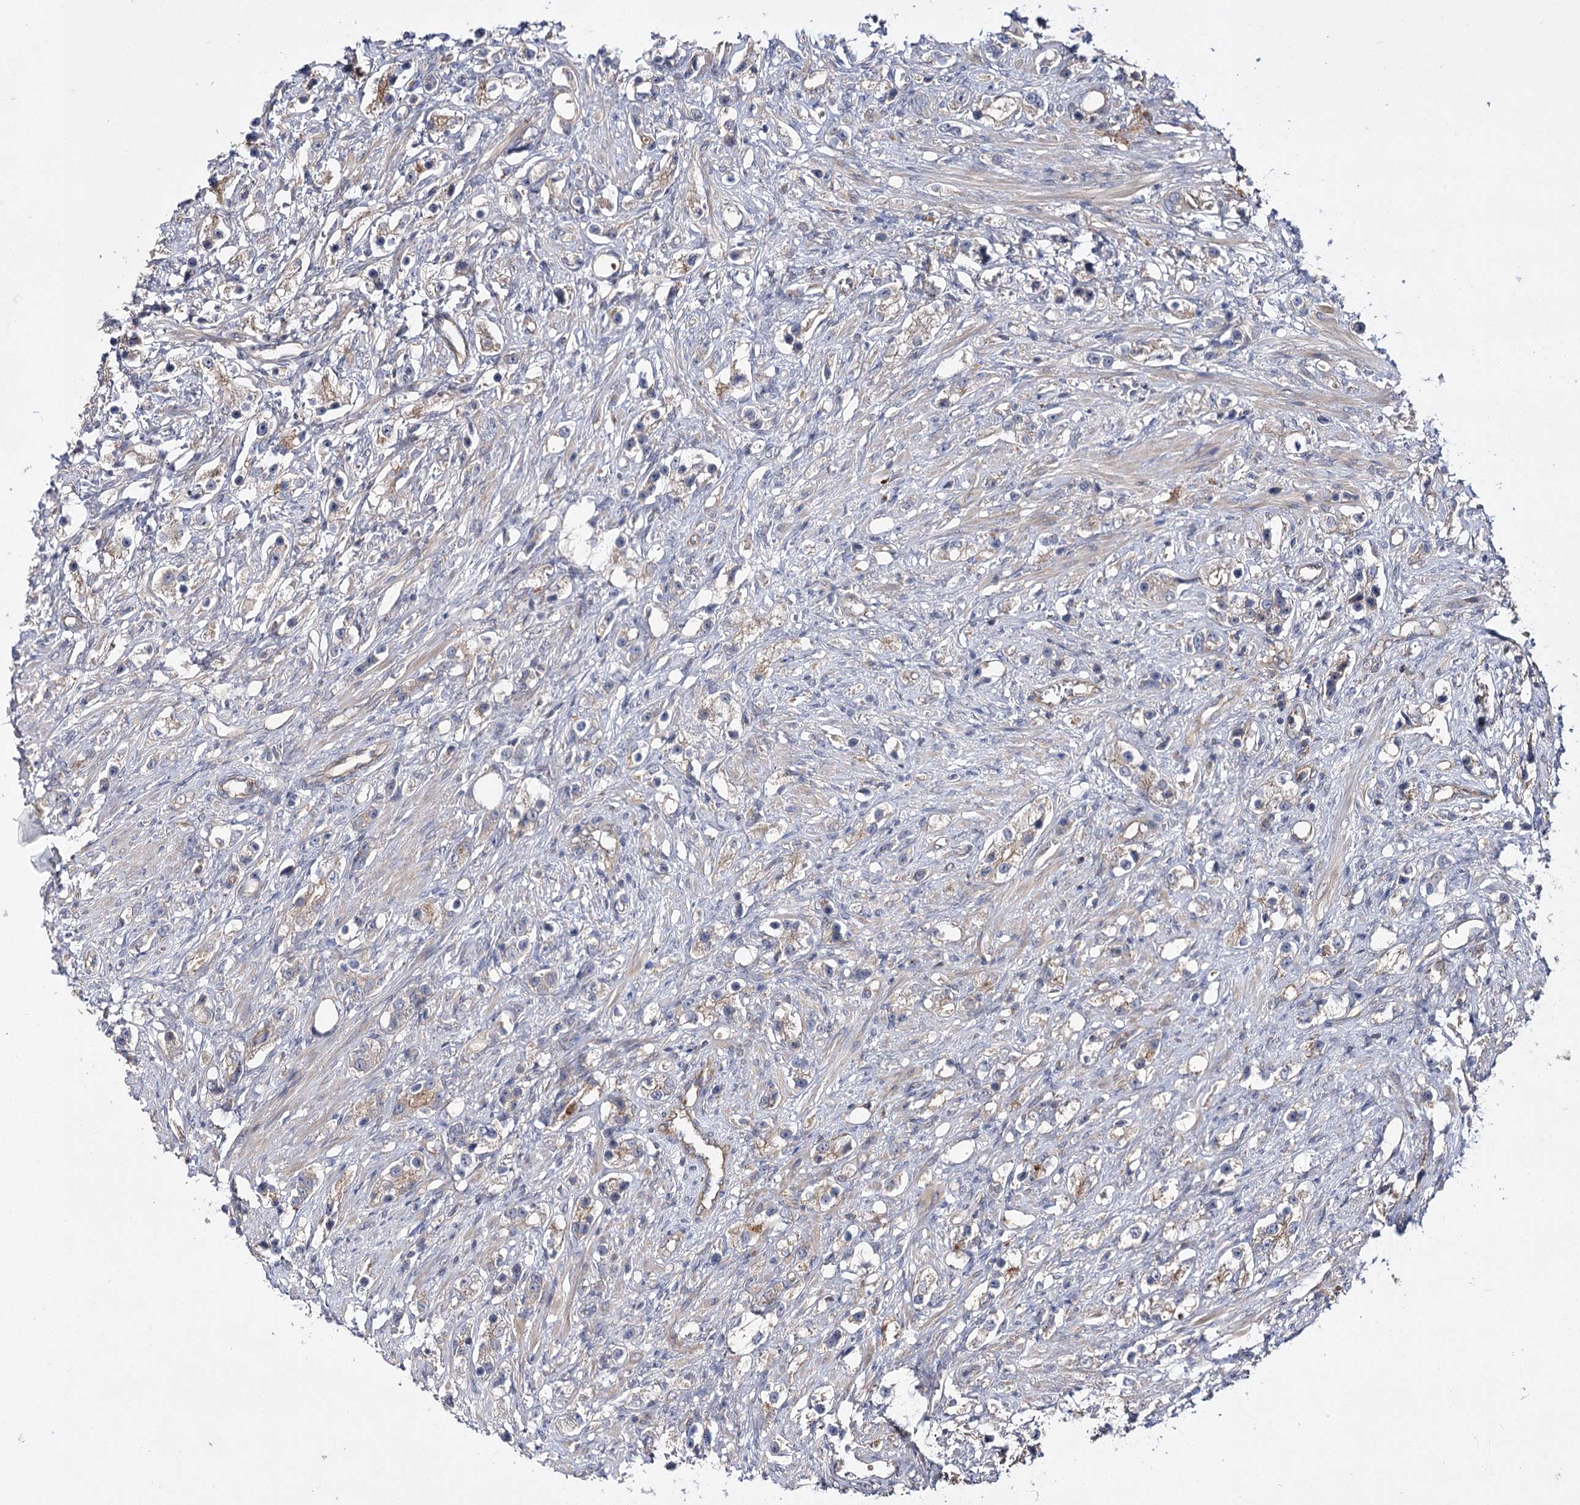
{"staining": {"intensity": "weak", "quantity": "25%-75%", "location": "cytoplasmic/membranous"}, "tissue": "prostate cancer", "cell_type": "Tumor cells", "image_type": "cancer", "snomed": [{"axis": "morphology", "description": "Adenocarcinoma, High grade"}, {"axis": "topography", "description": "Prostate"}], "caption": "The histopathology image displays immunohistochemical staining of prostate adenocarcinoma (high-grade). There is weak cytoplasmic/membranous staining is appreciated in approximately 25%-75% of tumor cells.", "gene": "BCR", "patient": {"sex": "male", "age": 63}}